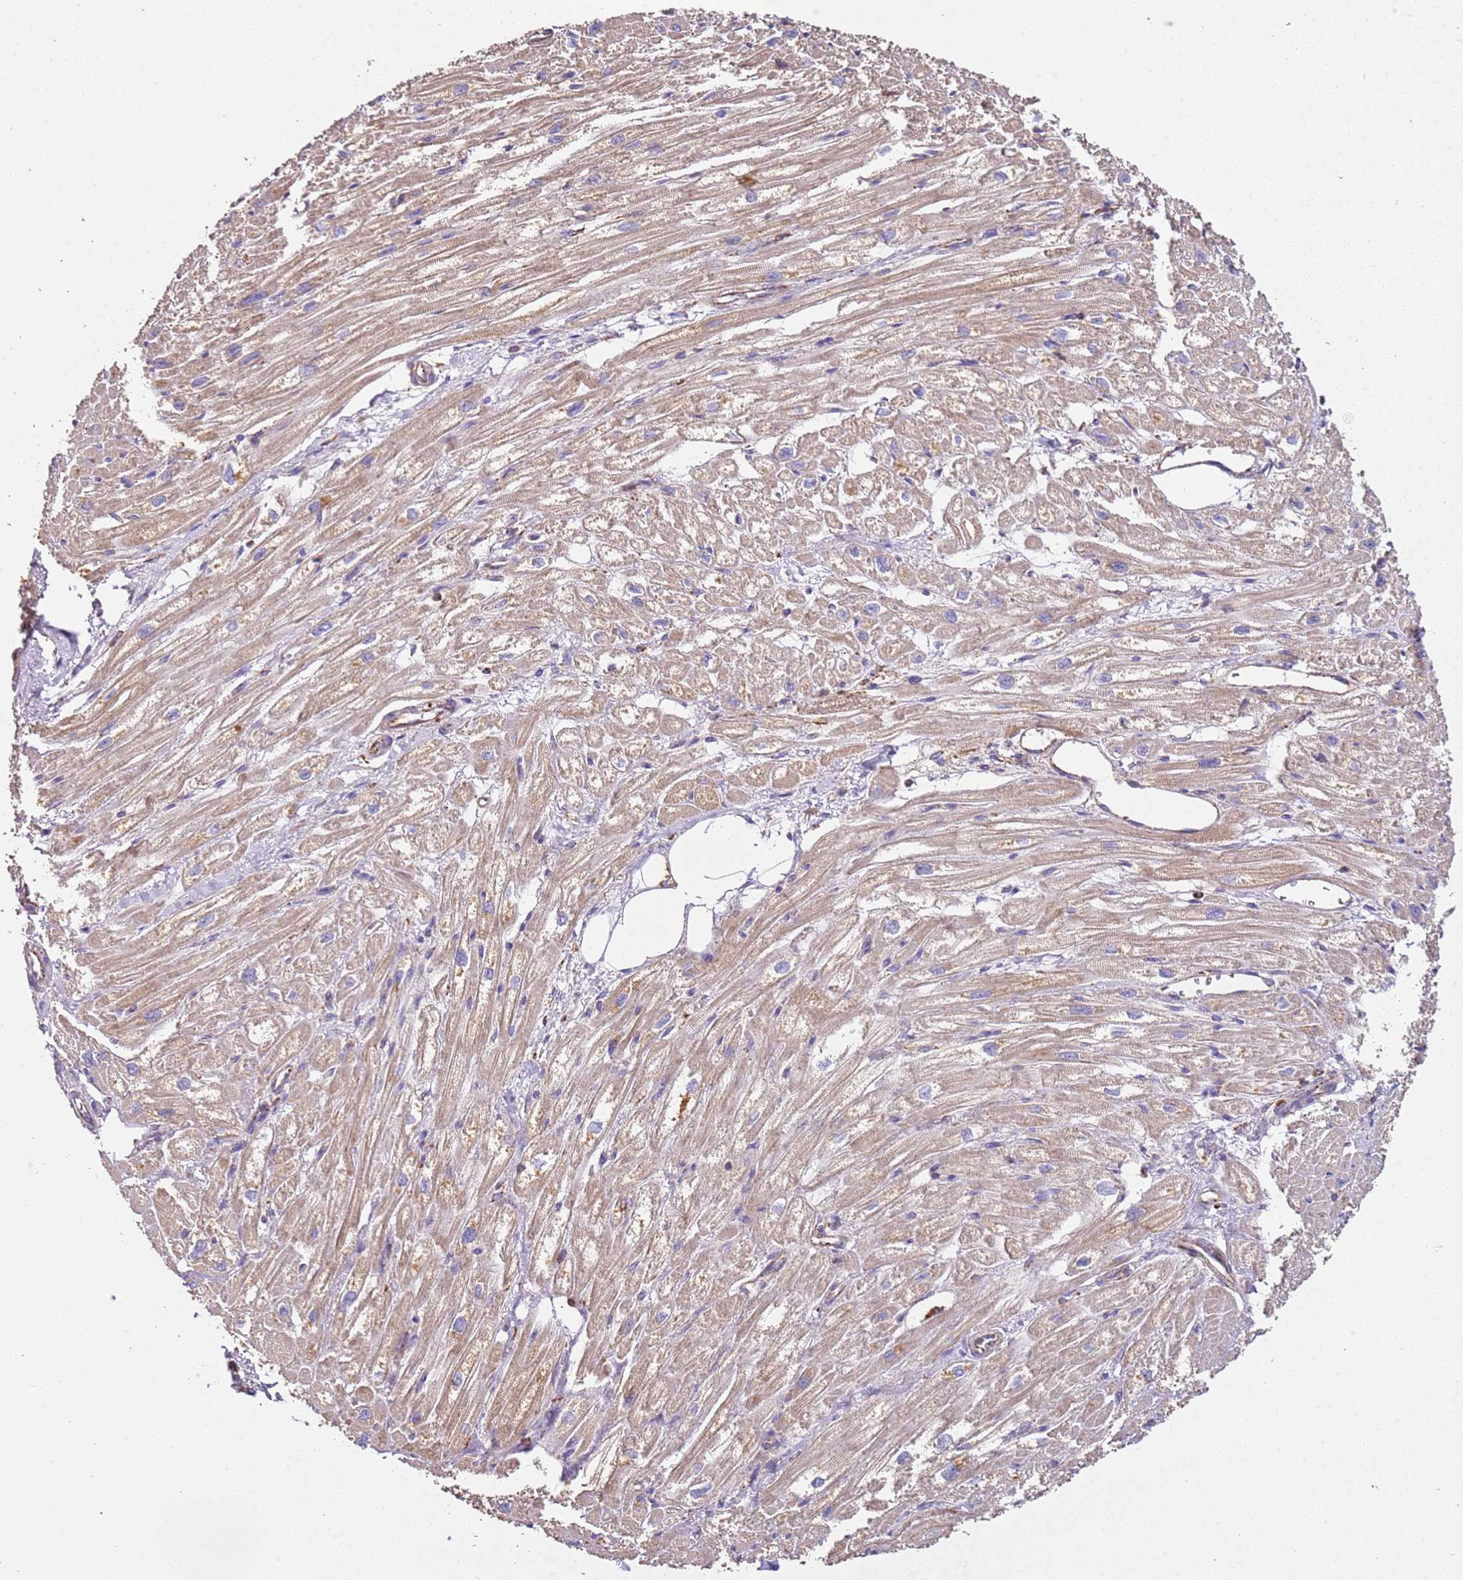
{"staining": {"intensity": "moderate", "quantity": ">75%", "location": "cytoplasmic/membranous"}, "tissue": "heart muscle", "cell_type": "Cardiomyocytes", "image_type": "normal", "snomed": [{"axis": "morphology", "description": "Normal tissue, NOS"}, {"axis": "topography", "description": "Heart"}], "caption": "Heart muscle stained for a protein shows moderate cytoplasmic/membranous positivity in cardiomyocytes. (IHC, brightfield microscopy, high magnification).", "gene": "RMND5A", "patient": {"sex": "male", "age": 50}}